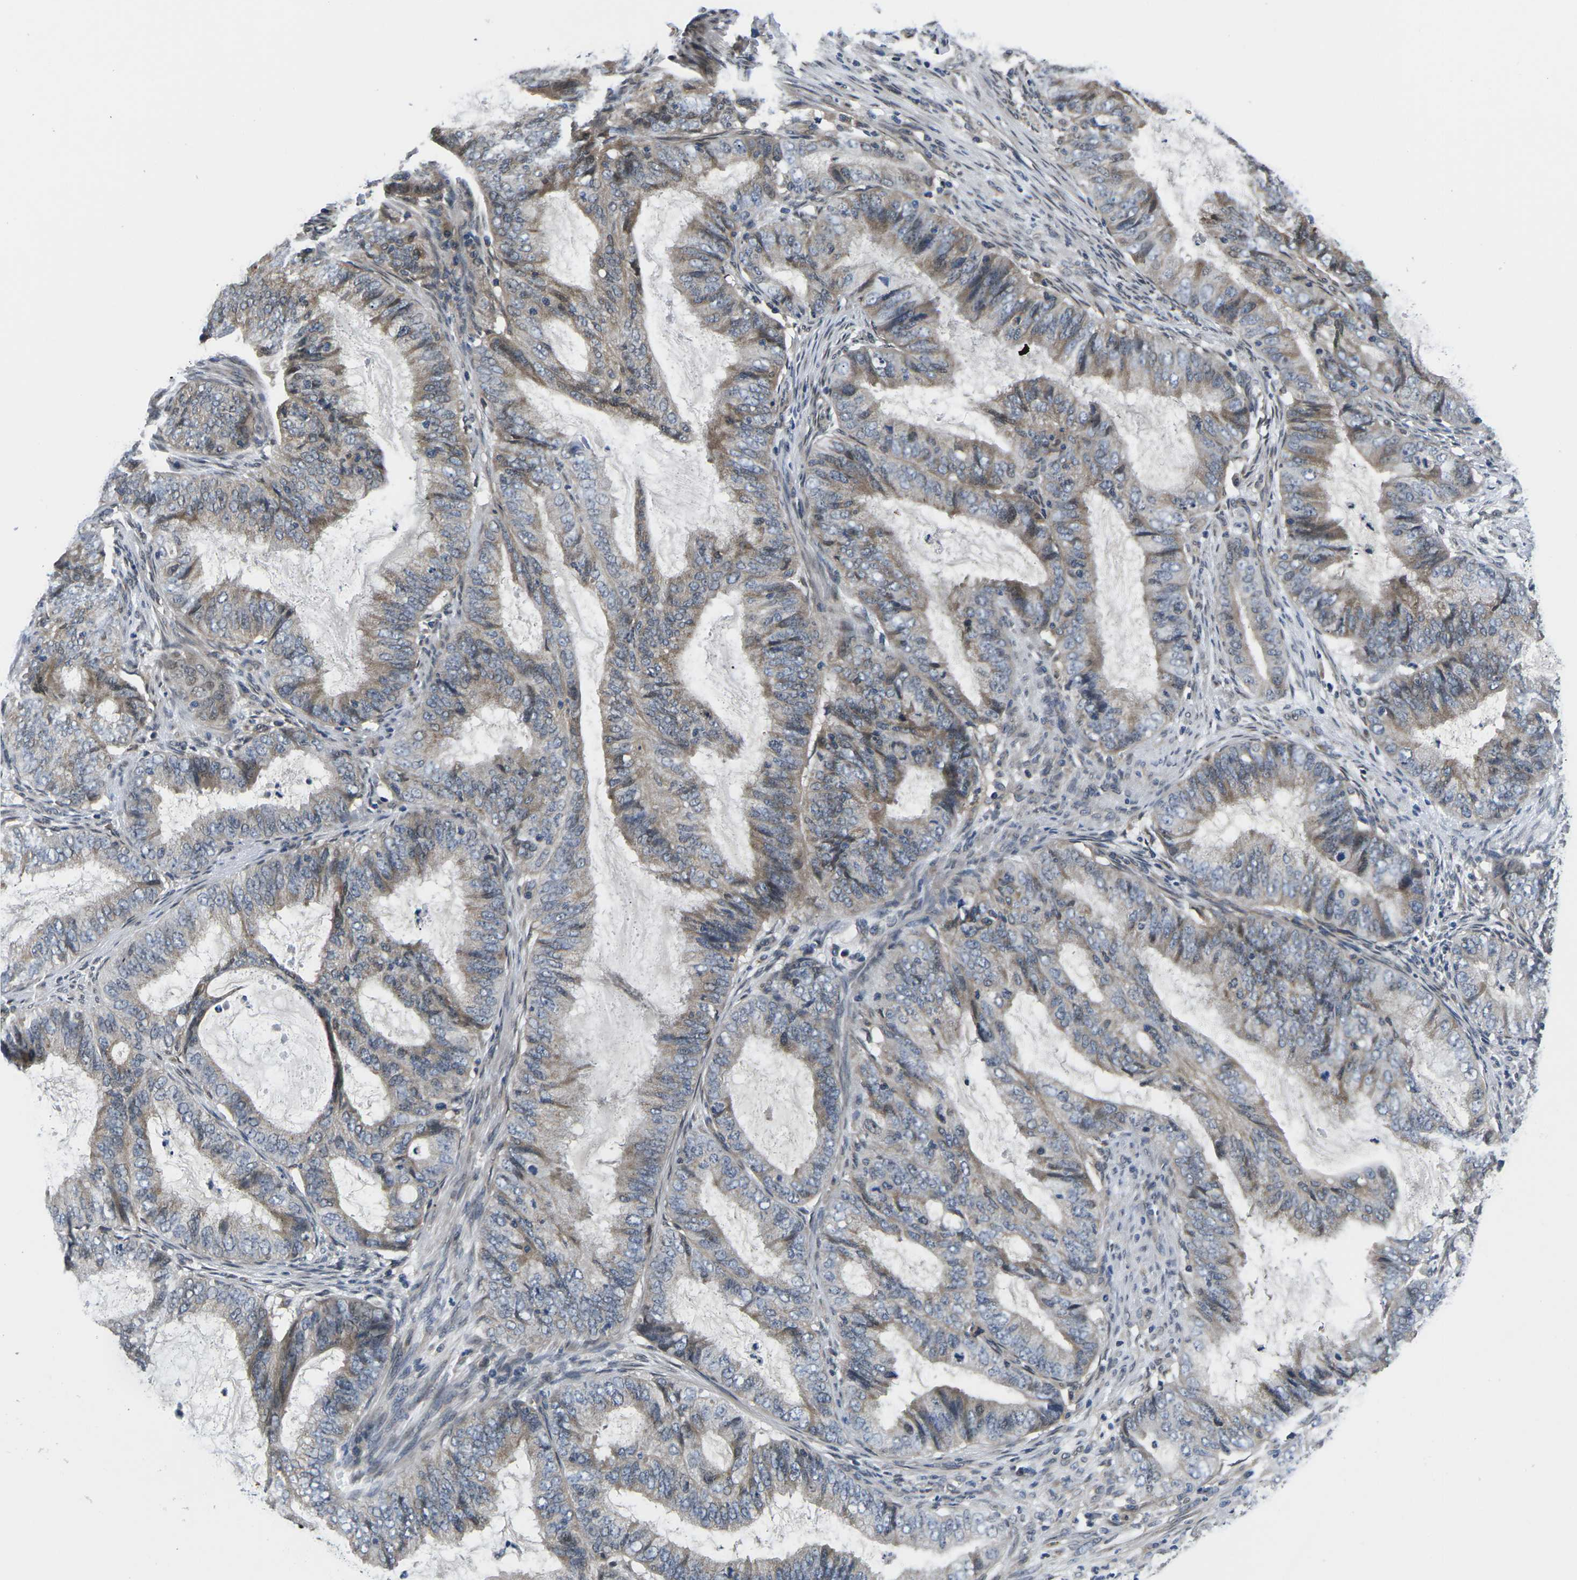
{"staining": {"intensity": "weak", "quantity": "25%-75%", "location": "cytoplasmic/membranous"}, "tissue": "endometrial cancer", "cell_type": "Tumor cells", "image_type": "cancer", "snomed": [{"axis": "morphology", "description": "Adenocarcinoma, NOS"}, {"axis": "topography", "description": "Endometrium"}], "caption": "Protein expression analysis of human endometrial adenocarcinoma reveals weak cytoplasmic/membranous positivity in approximately 25%-75% of tumor cells. Nuclei are stained in blue.", "gene": "SNX10", "patient": {"sex": "female", "age": 70}}